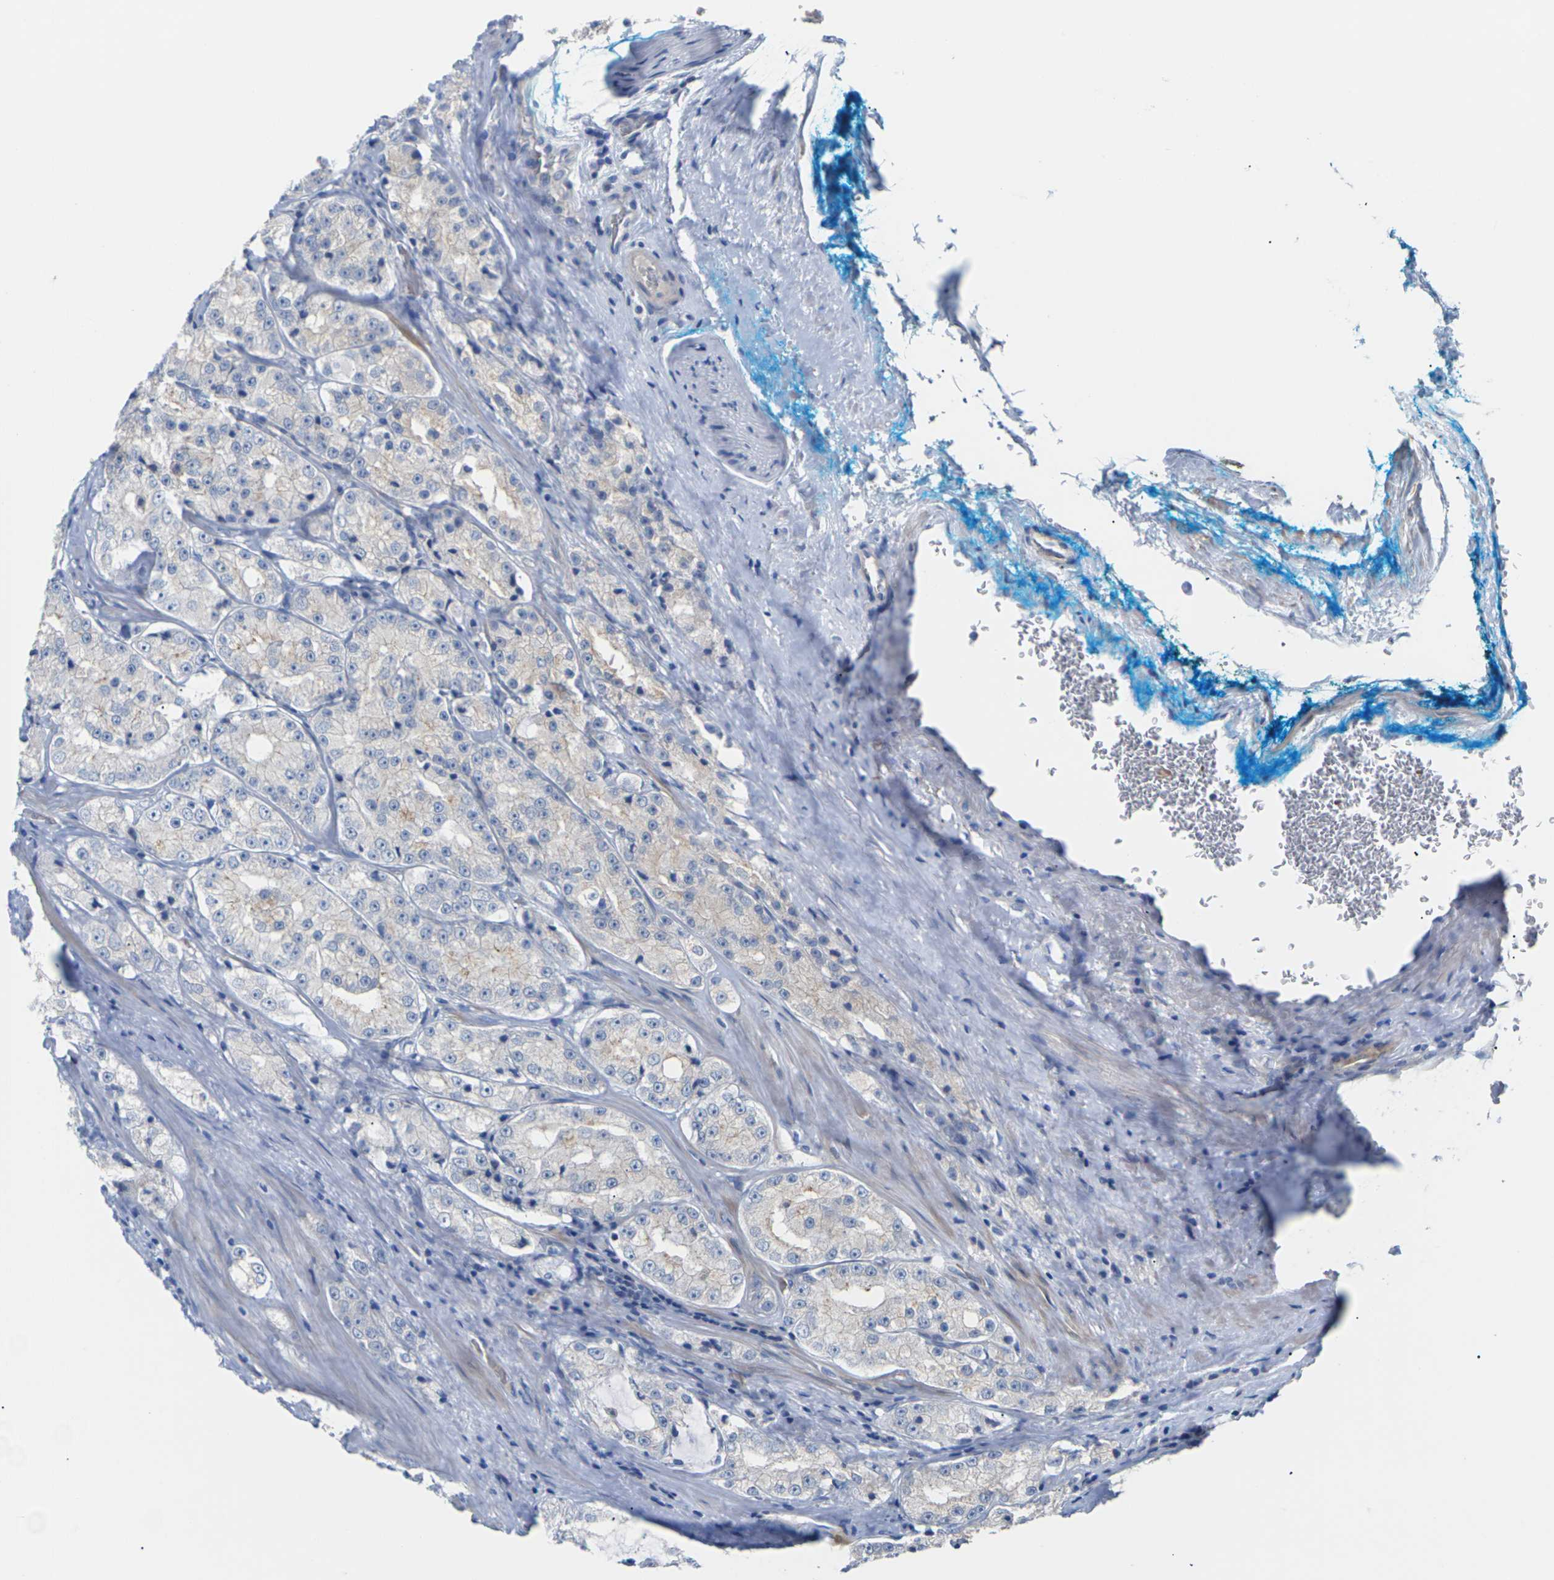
{"staining": {"intensity": "weak", "quantity": "<25%", "location": "cytoplasmic/membranous"}, "tissue": "prostate cancer", "cell_type": "Tumor cells", "image_type": "cancer", "snomed": [{"axis": "morphology", "description": "Adenocarcinoma, High grade"}, {"axis": "topography", "description": "Prostate"}], "caption": "Prostate high-grade adenocarcinoma stained for a protein using immunohistochemistry (IHC) shows no expression tumor cells.", "gene": "TMCO4", "patient": {"sex": "male", "age": 73}}